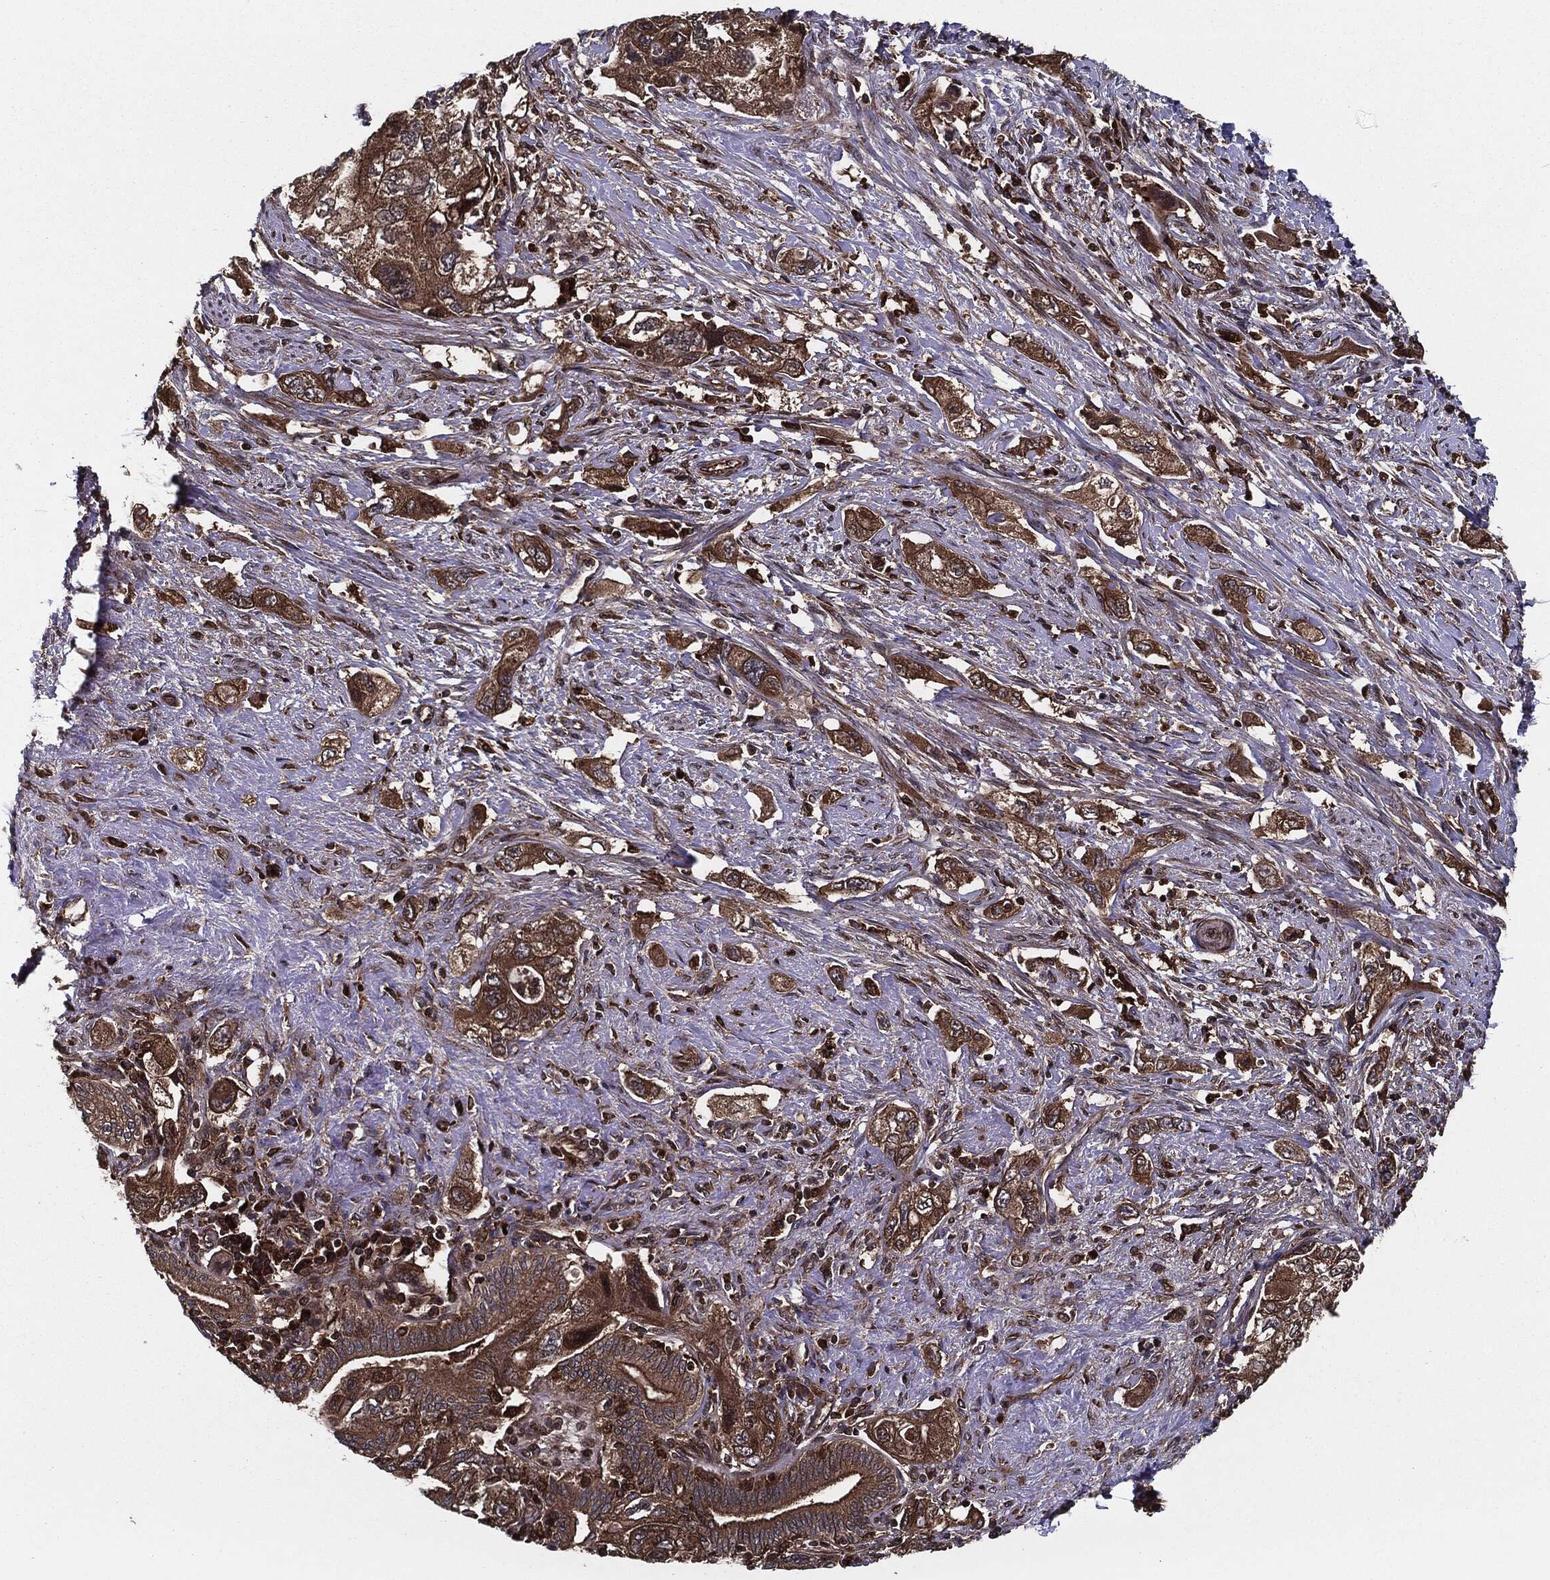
{"staining": {"intensity": "moderate", "quantity": ">75%", "location": "cytoplasmic/membranous"}, "tissue": "pancreatic cancer", "cell_type": "Tumor cells", "image_type": "cancer", "snomed": [{"axis": "morphology", "description": "Adenocarcinoma, NOS"}, {"axis": "topography", "description": "Pancreas"}], "caption": "The immunohistochemical stain shows moderate cytoplasmic/membranous expression in tumor cells of pancreatic cancer (adenocarcinoma) tissue.", "gene": "RAP1GDS1", "patient": {"sex": "female", "age": 73}}